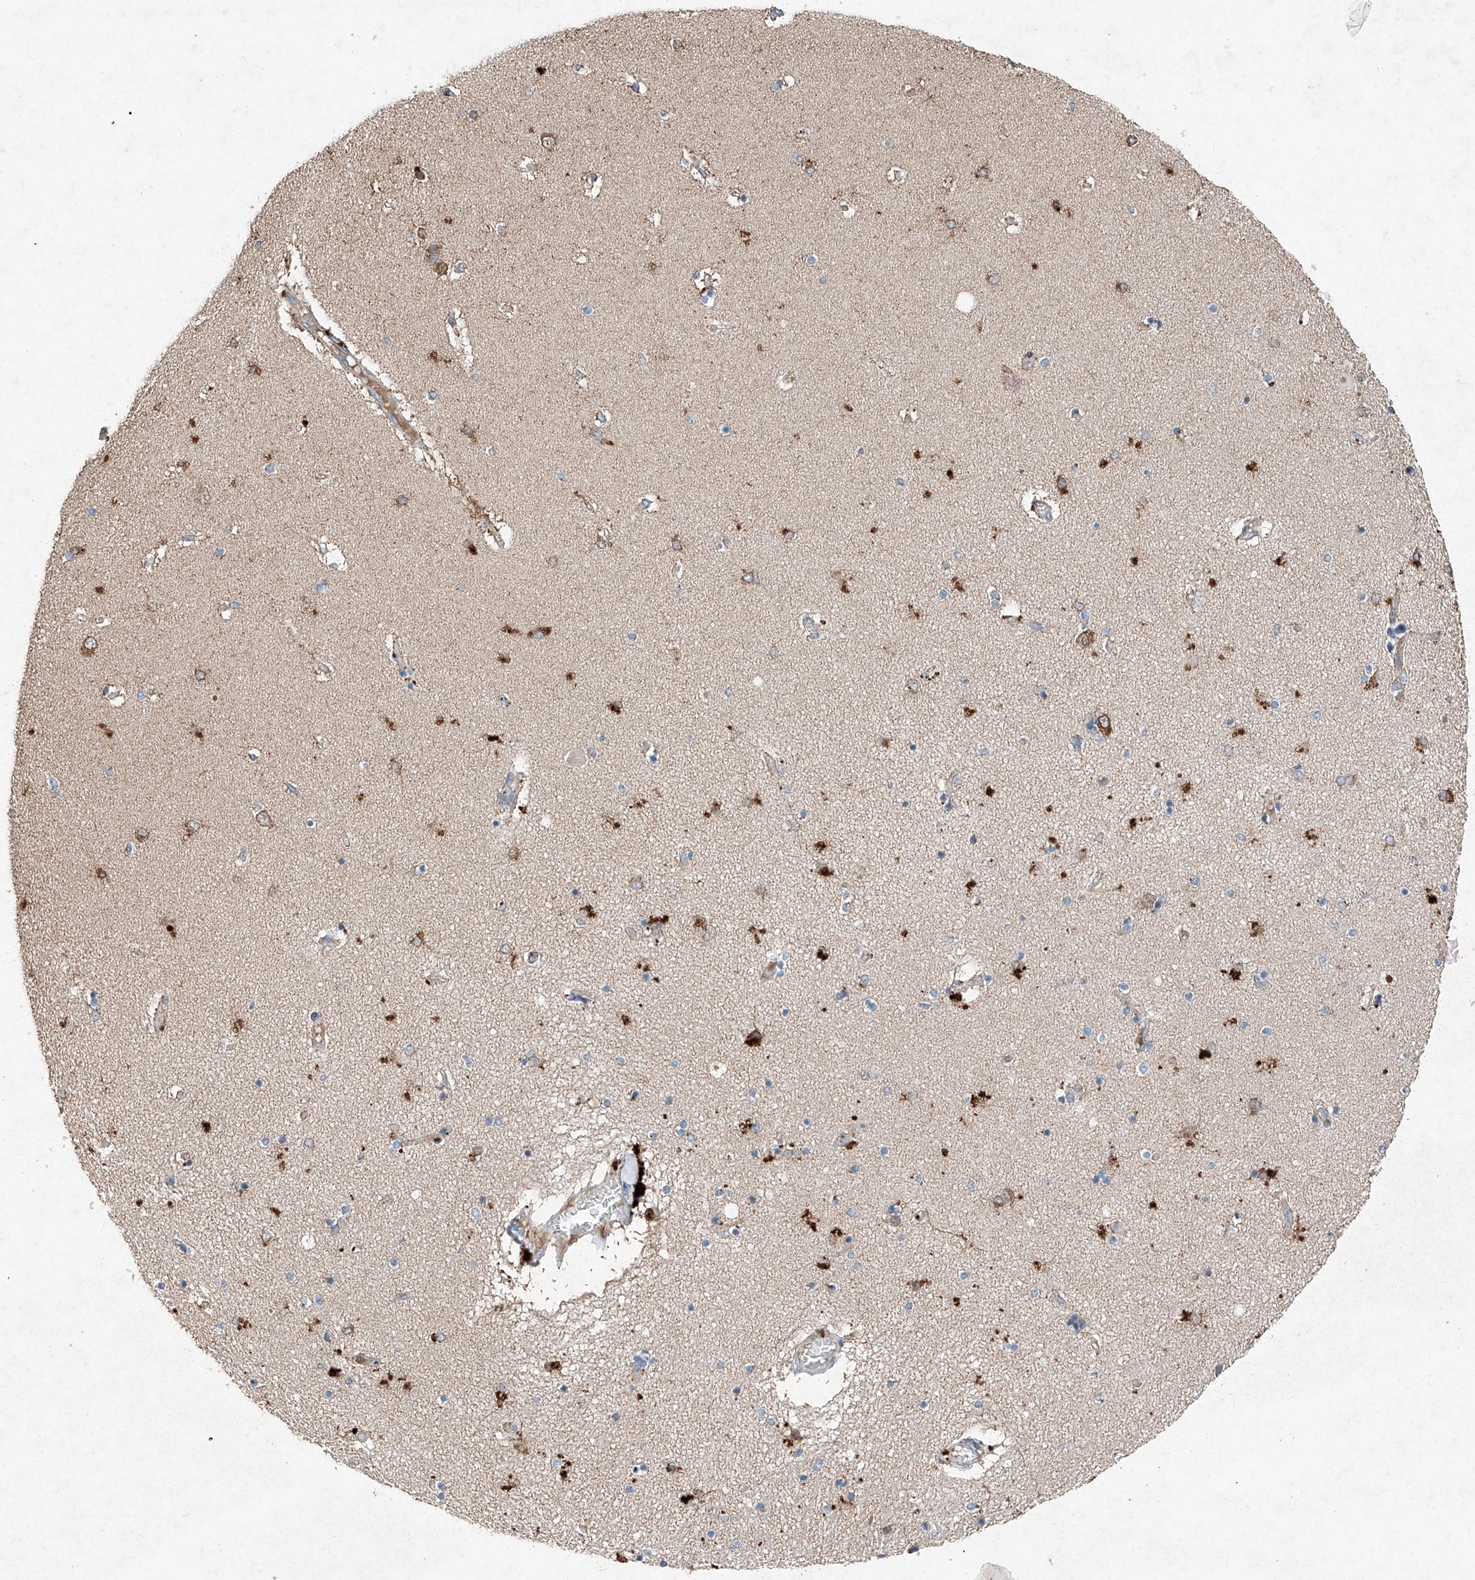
{"staining": {"intensity": "moderate", "quantity": "<25%", "location": "cytoplasmic/membranous"}, "tissue": "hippocampus", "cell_type": "Glial cells", "image_type": "normal", "snomed": [{"axis": "morphology", "description": "Normal tissue, NOS"}, {"axis": "topography", "description": "Hippocampus"}], "caption": "Normal hippocampus displays moderate cytoplasmic/membranous staining in approximately <25% of glial cells, visualized by immunohistochemistry.", "gene": "RUSC1", "patient": {"sex": "female", "age": 54}}